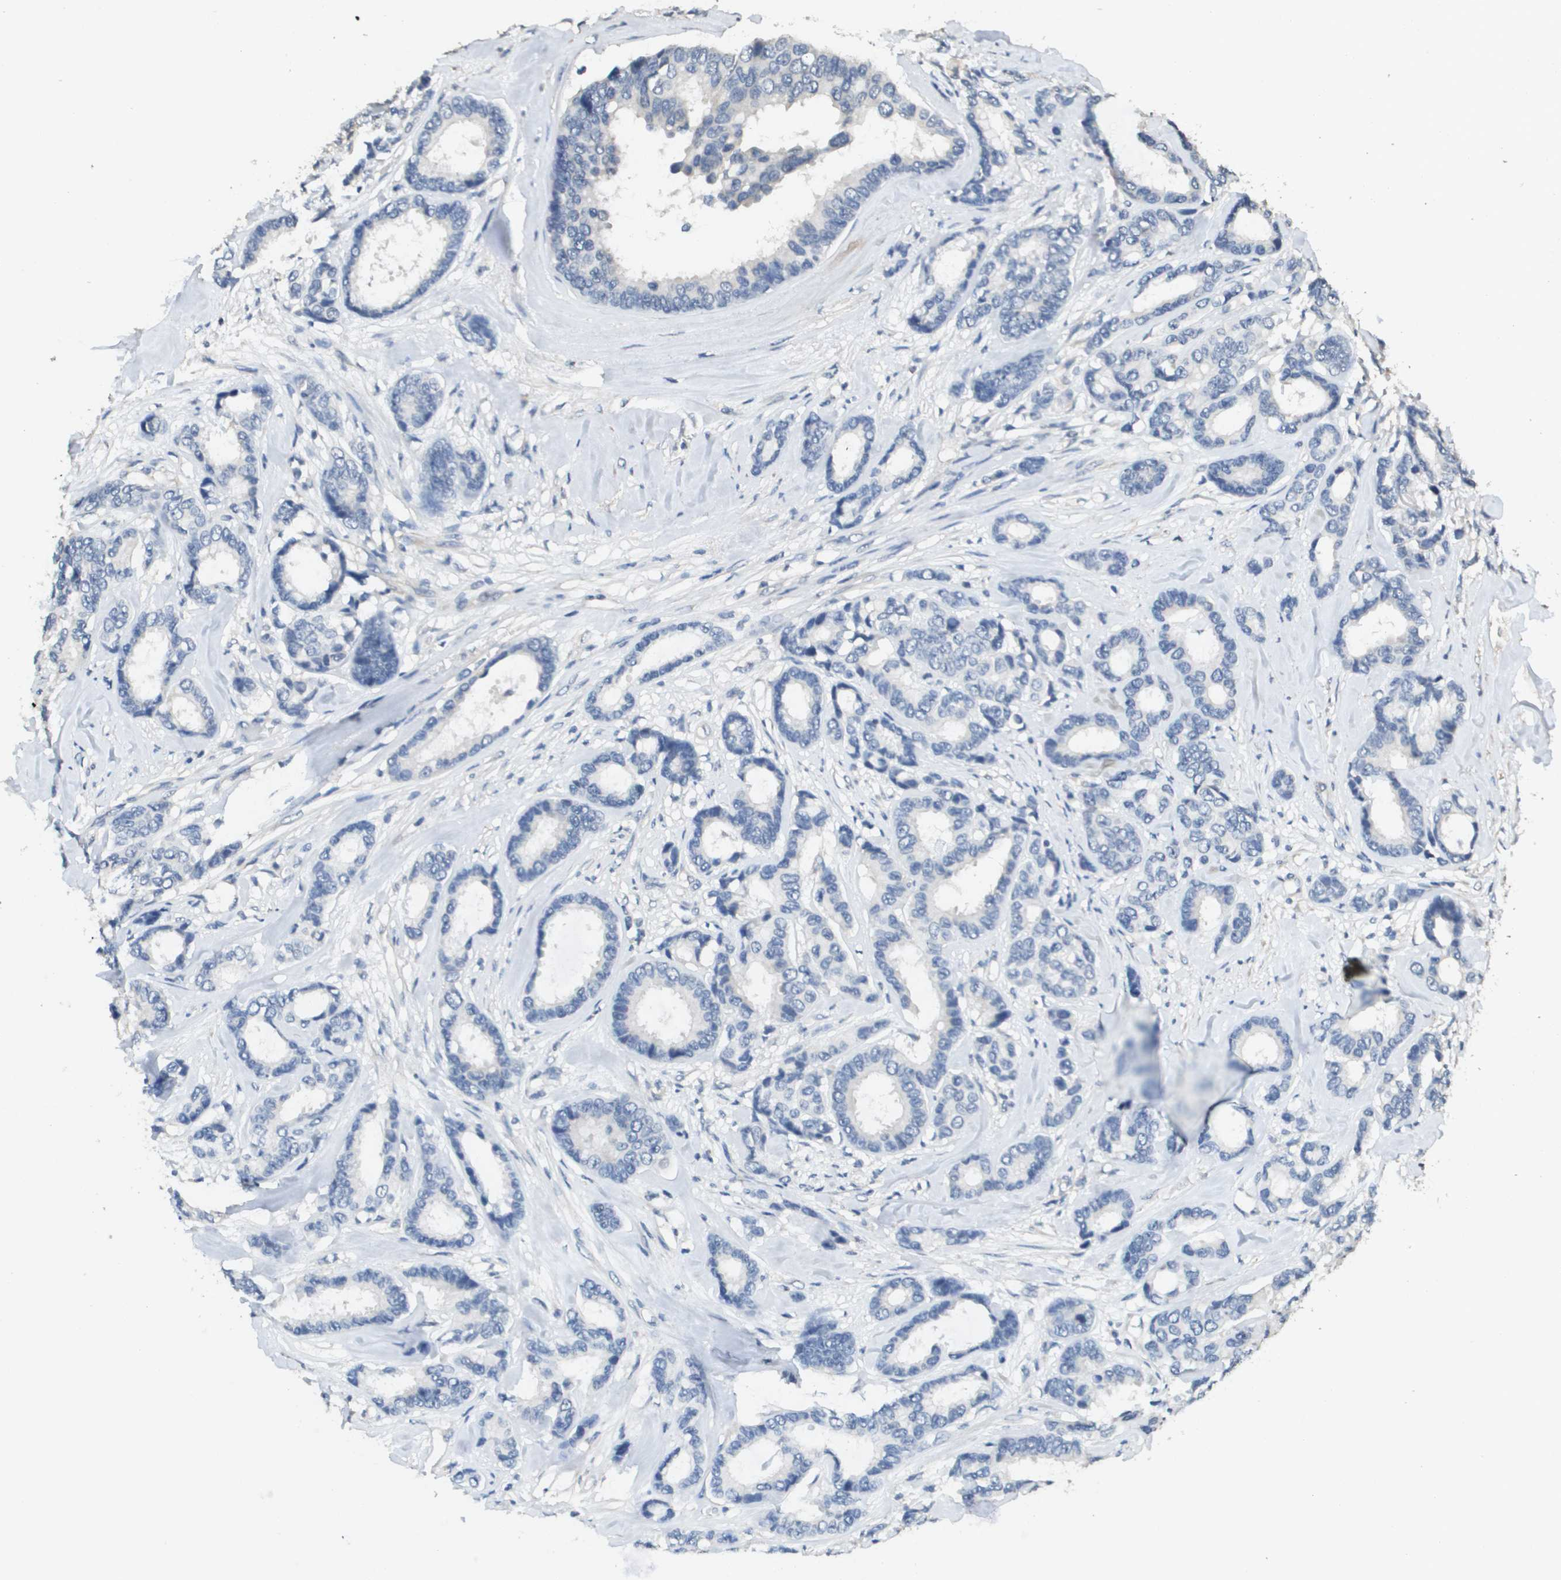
{"staining": {"intensity": "negative", "quantity": "none", "location": "none"}, "tissue": "breast cancer", "cell_type": "Tumor cells", "image_type": "cancer", "snomed": [{"axis": "morphology", "description": "Duct carcinoma"}, {"axis": "topography", "description": "Breast"}], "caption": "Breast invasive ductal carcinoma was stained to show a protein in brown. There is no significant positivity in tumor cells.", "gene": "MT3", "patient": {"sex": "female", "age": 87}}